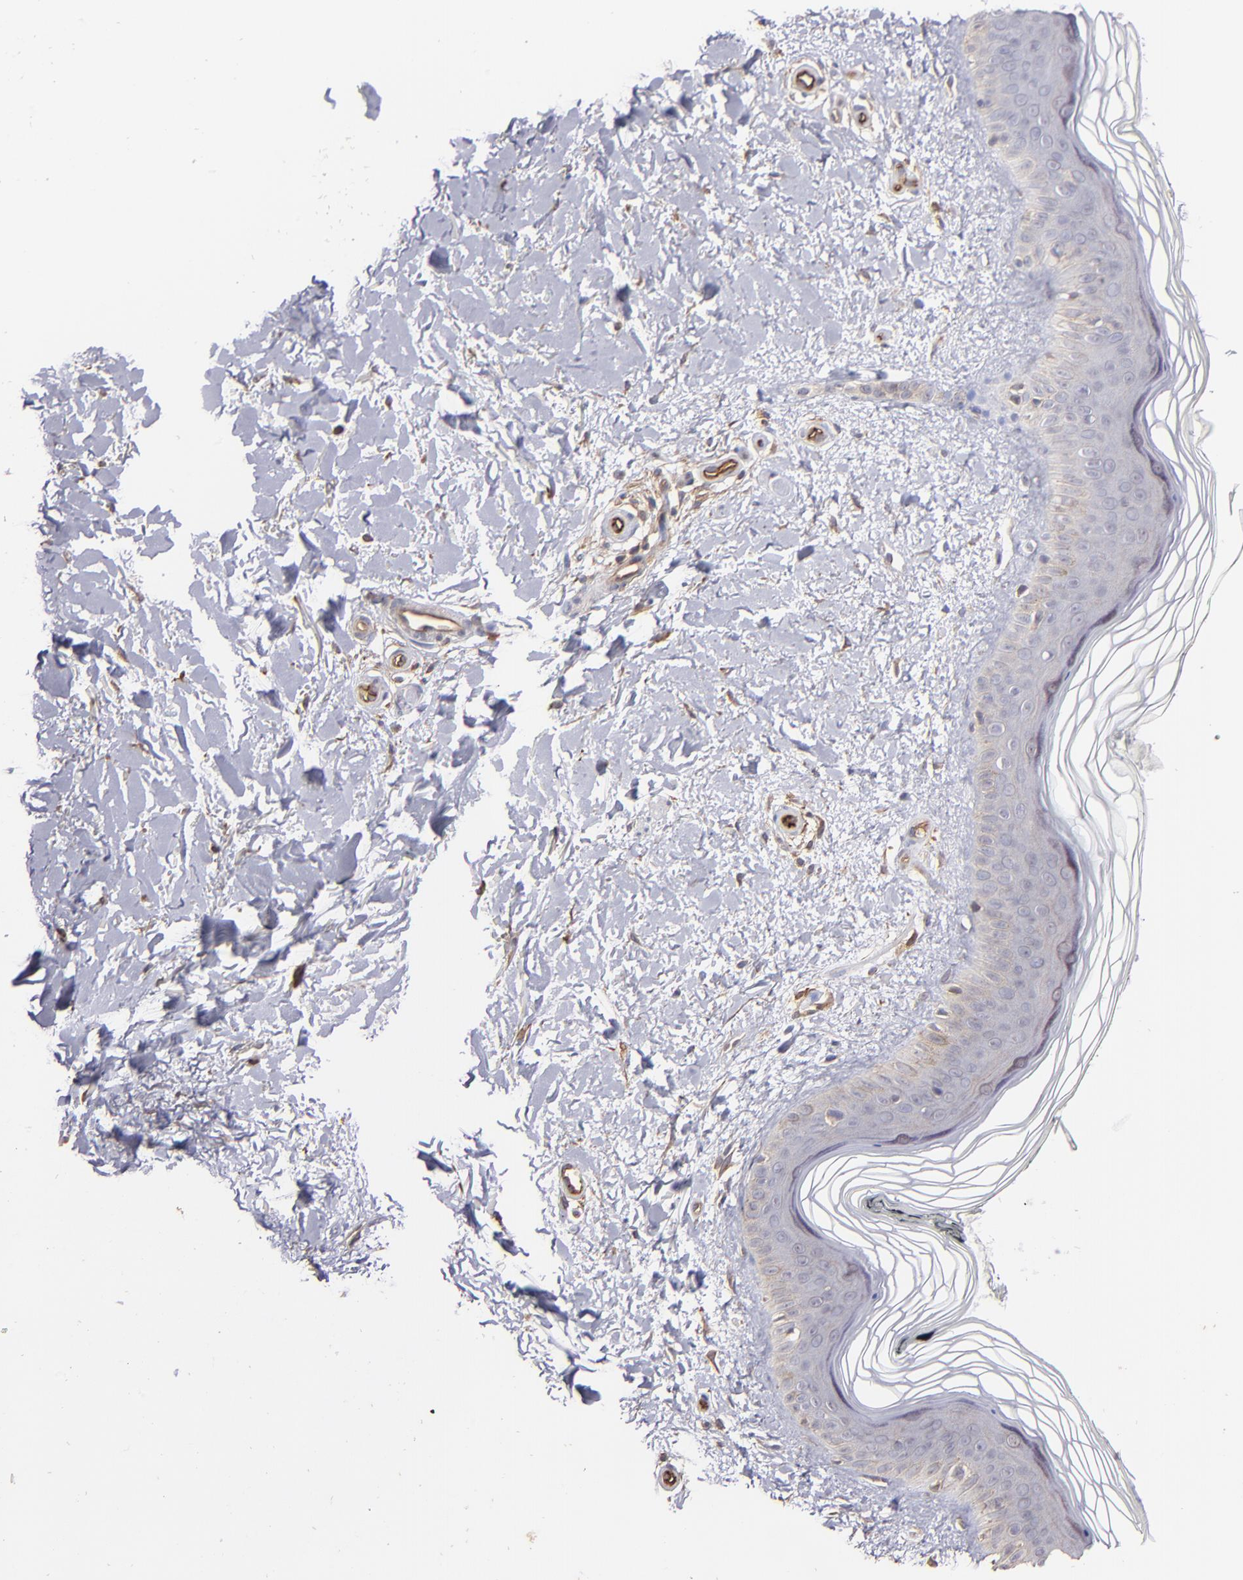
{"staining": {"intensity": "moderate", "quantity": ">75%", "location": "cytoplasmic/membranous"}, "tissue": "skin", "cell_type": "Fibroblasts", "image_type": "normal", "snomed": [{"axis": "morphology", "description": "Normal tissue, NOS"}, {"axis": "topography", "description": "Skin"}], "caption": "Immunohistochemical staining of unremarkable human skin displays >75% levels of moderate cytoplasmic/membranous protein positivity in approximately >75% of fibroblasts. (Brightfield microscopy of DAB IHC at high magnification).", "gene": "ICAM1", "patient": {"sex": "female", "age": 19}}